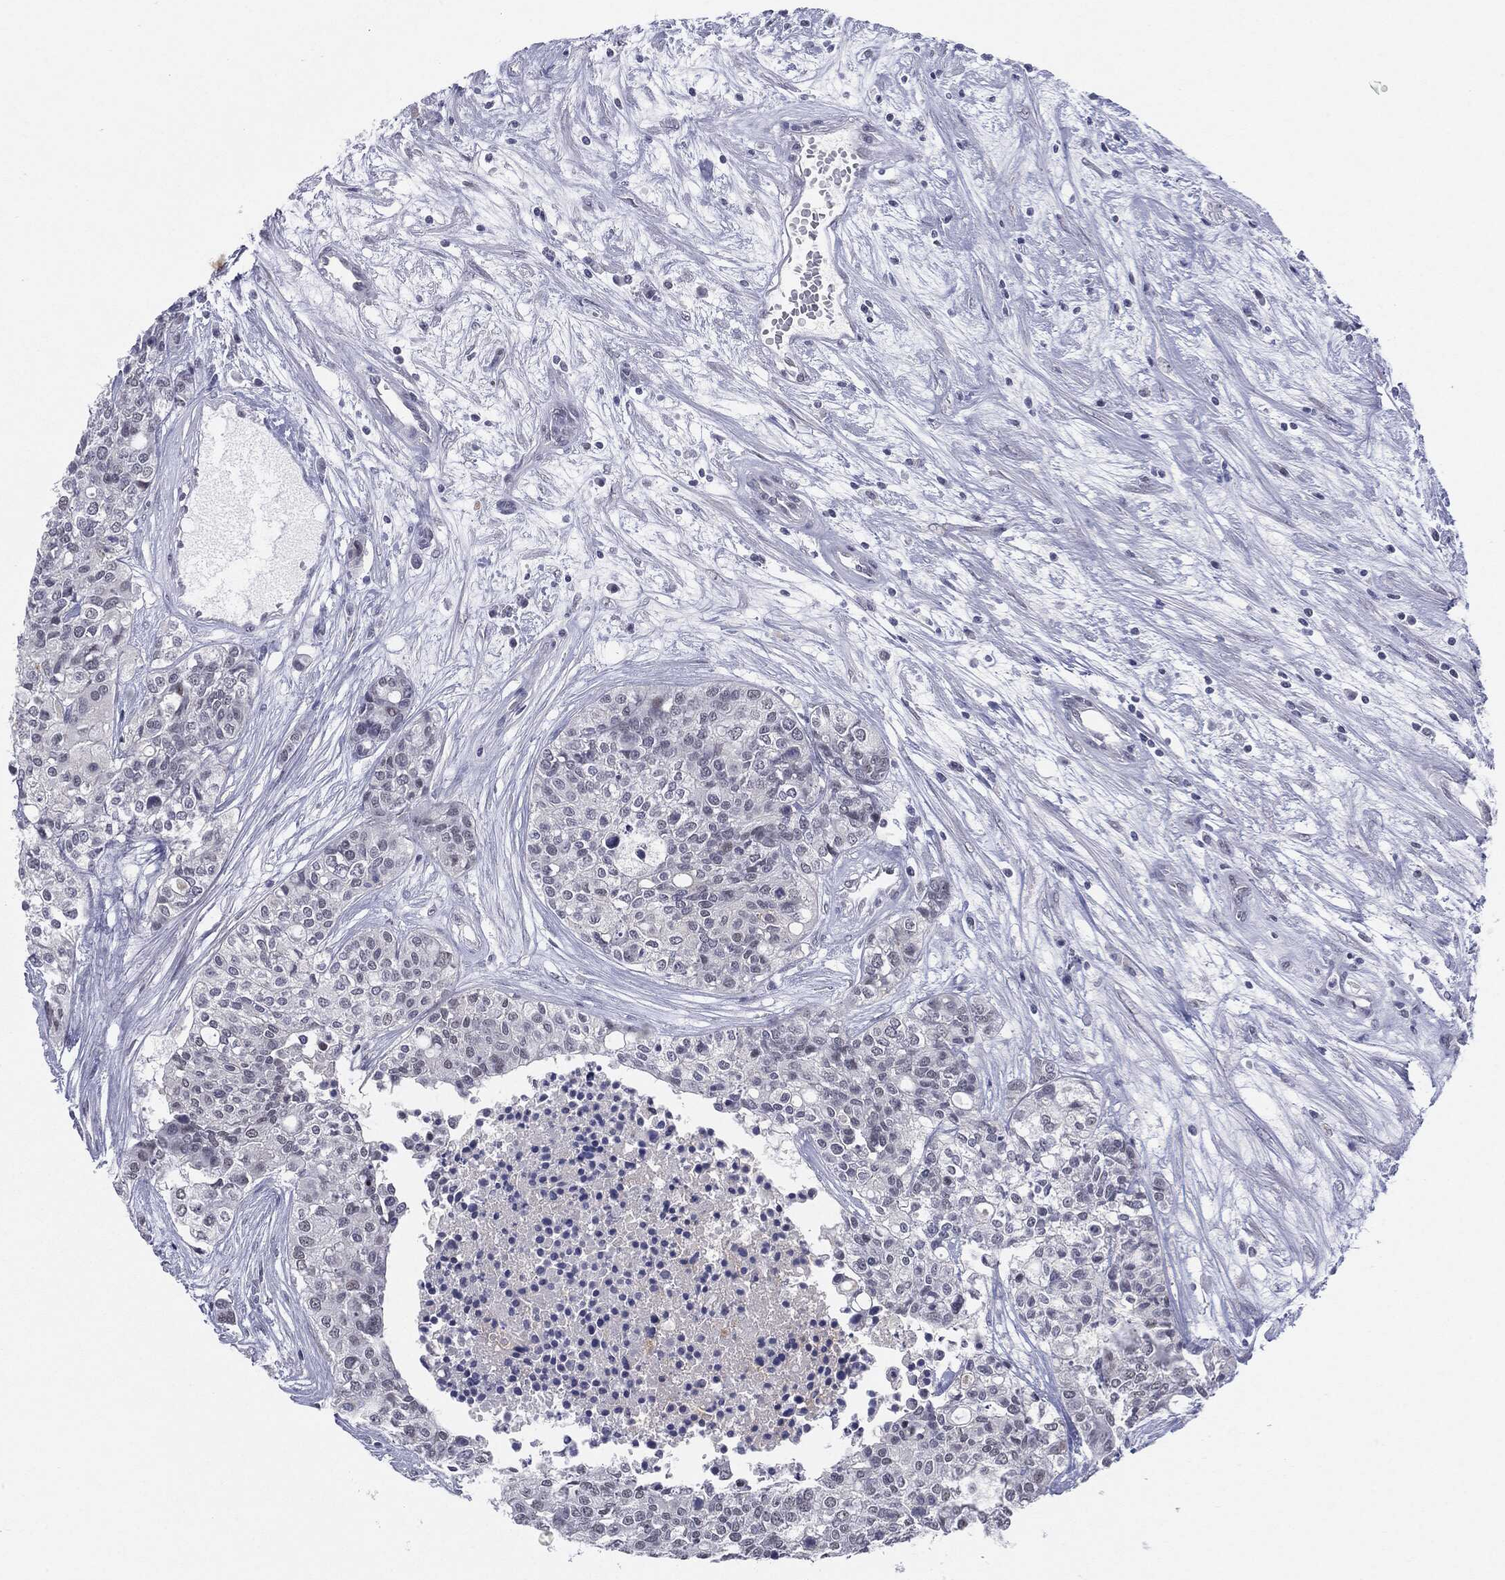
{"staining": {"intensity": "negative", "quantity": "none", "location": "none"}, "tissue": "carcinoid", "cell_type": "Tumor cells", "image_type": "cancer", "snomed": [{"axis": "morphology", "description": "Carcinoid, malignant, NOS"}, {"axis": "topography", "description": "Colon"}], "caption": "Immunohistochemical staining of human carcinoid shows no significant positivity in tumor cells.", "gene": "SLC5A5", "patient": {"sex": "male", "age": 81}}